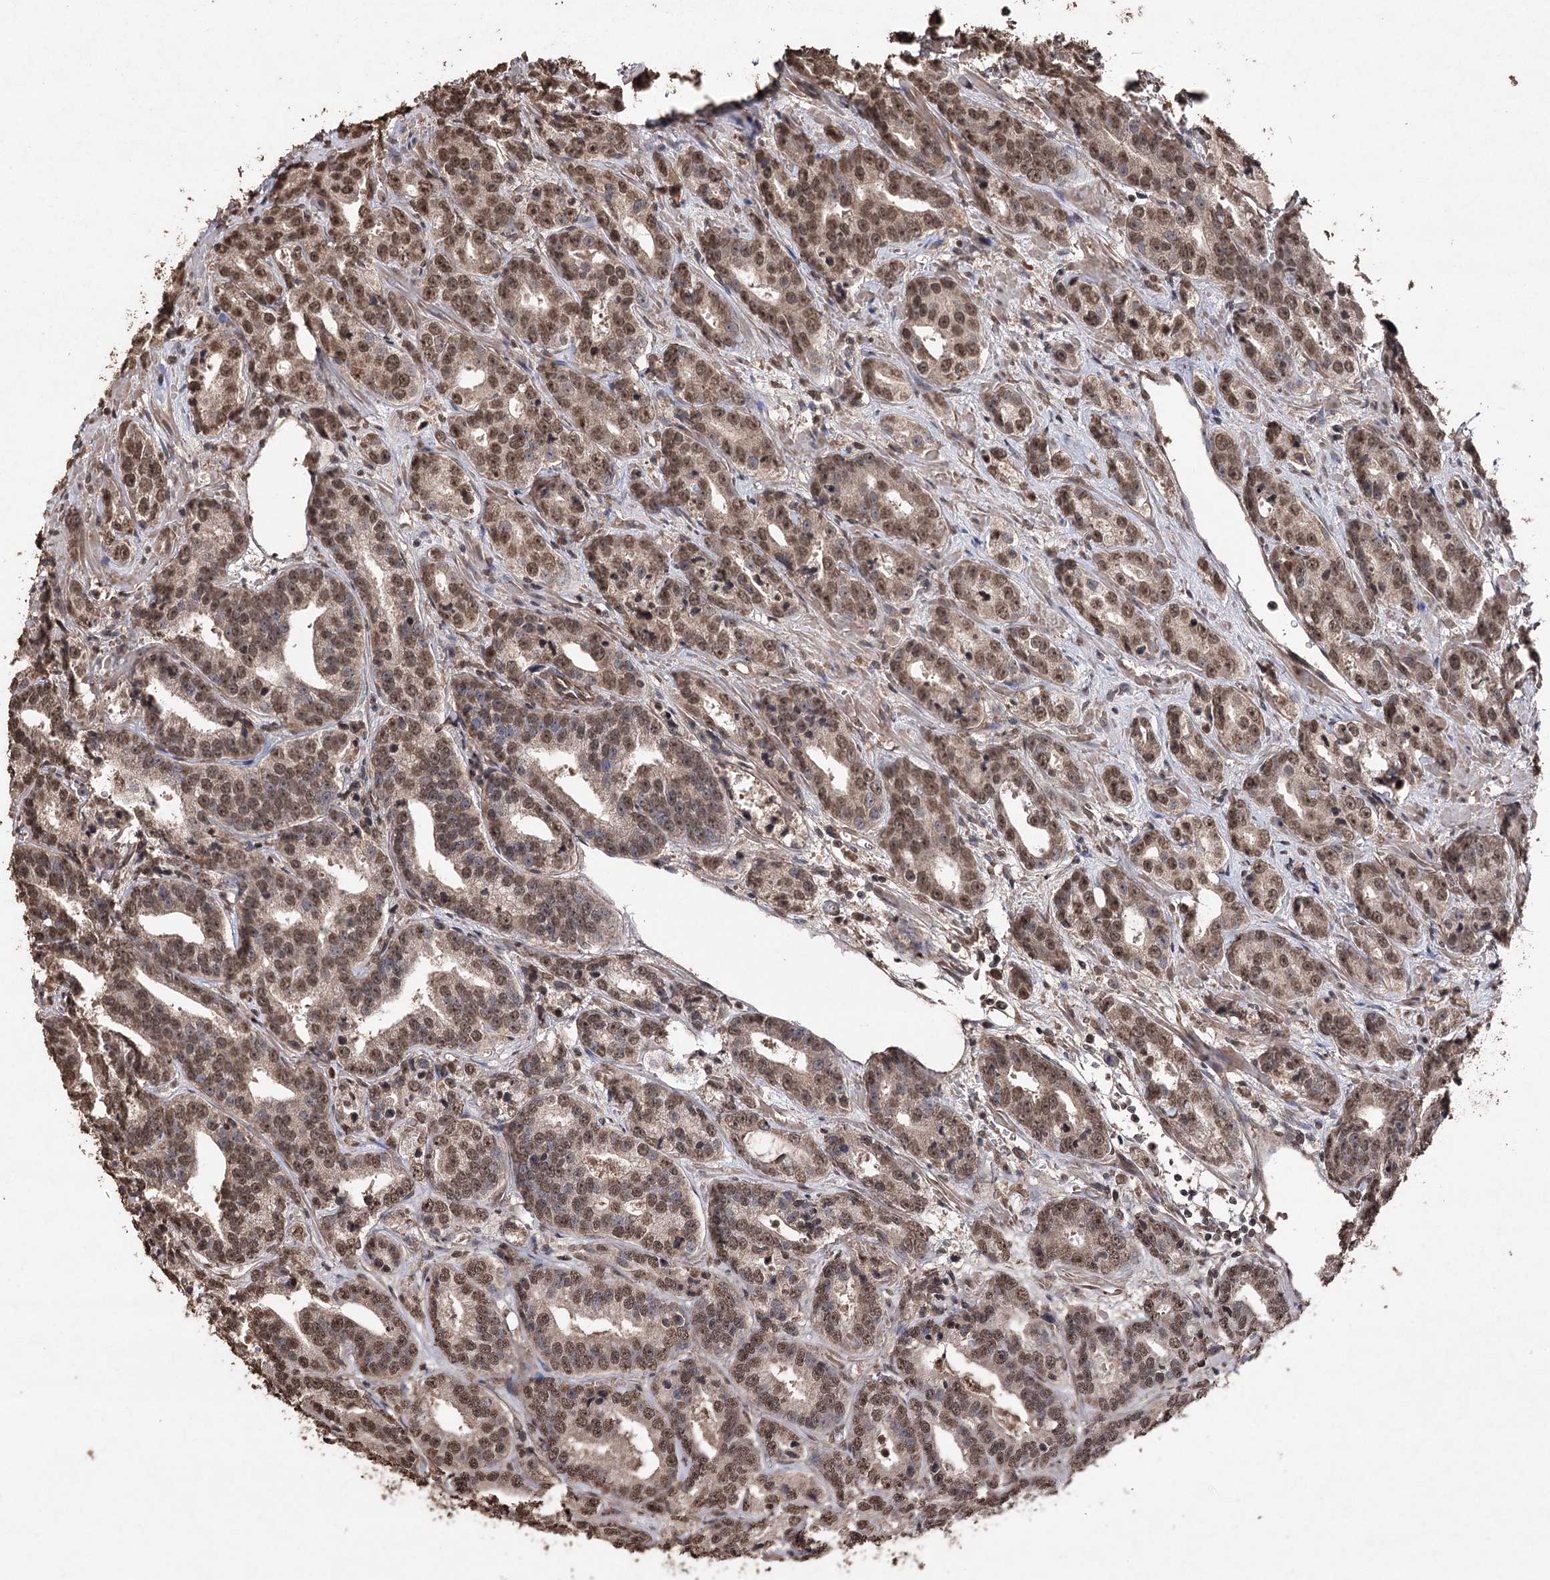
{"staining": {"intensity": "moderate", "quantity": ">75%", "location": "nuclear"}, "tissue": "prostate cancer", "cell_type": "Tumor cells", "image_type": "cancer", "snomed": [{"axis": "morphology", "description": "Adenocarcinoma, High grade"}, {"axis": "topography", "description": "Prostate"}], "caption": "Brown immunohistochemical staining in human high-grade adenocarcinoma (prostate) displays moderate nuclear positivity in approximately >75% of tumor cells.", "gene": "ATG14", "patient": {"sex": "male", "age": 62}}